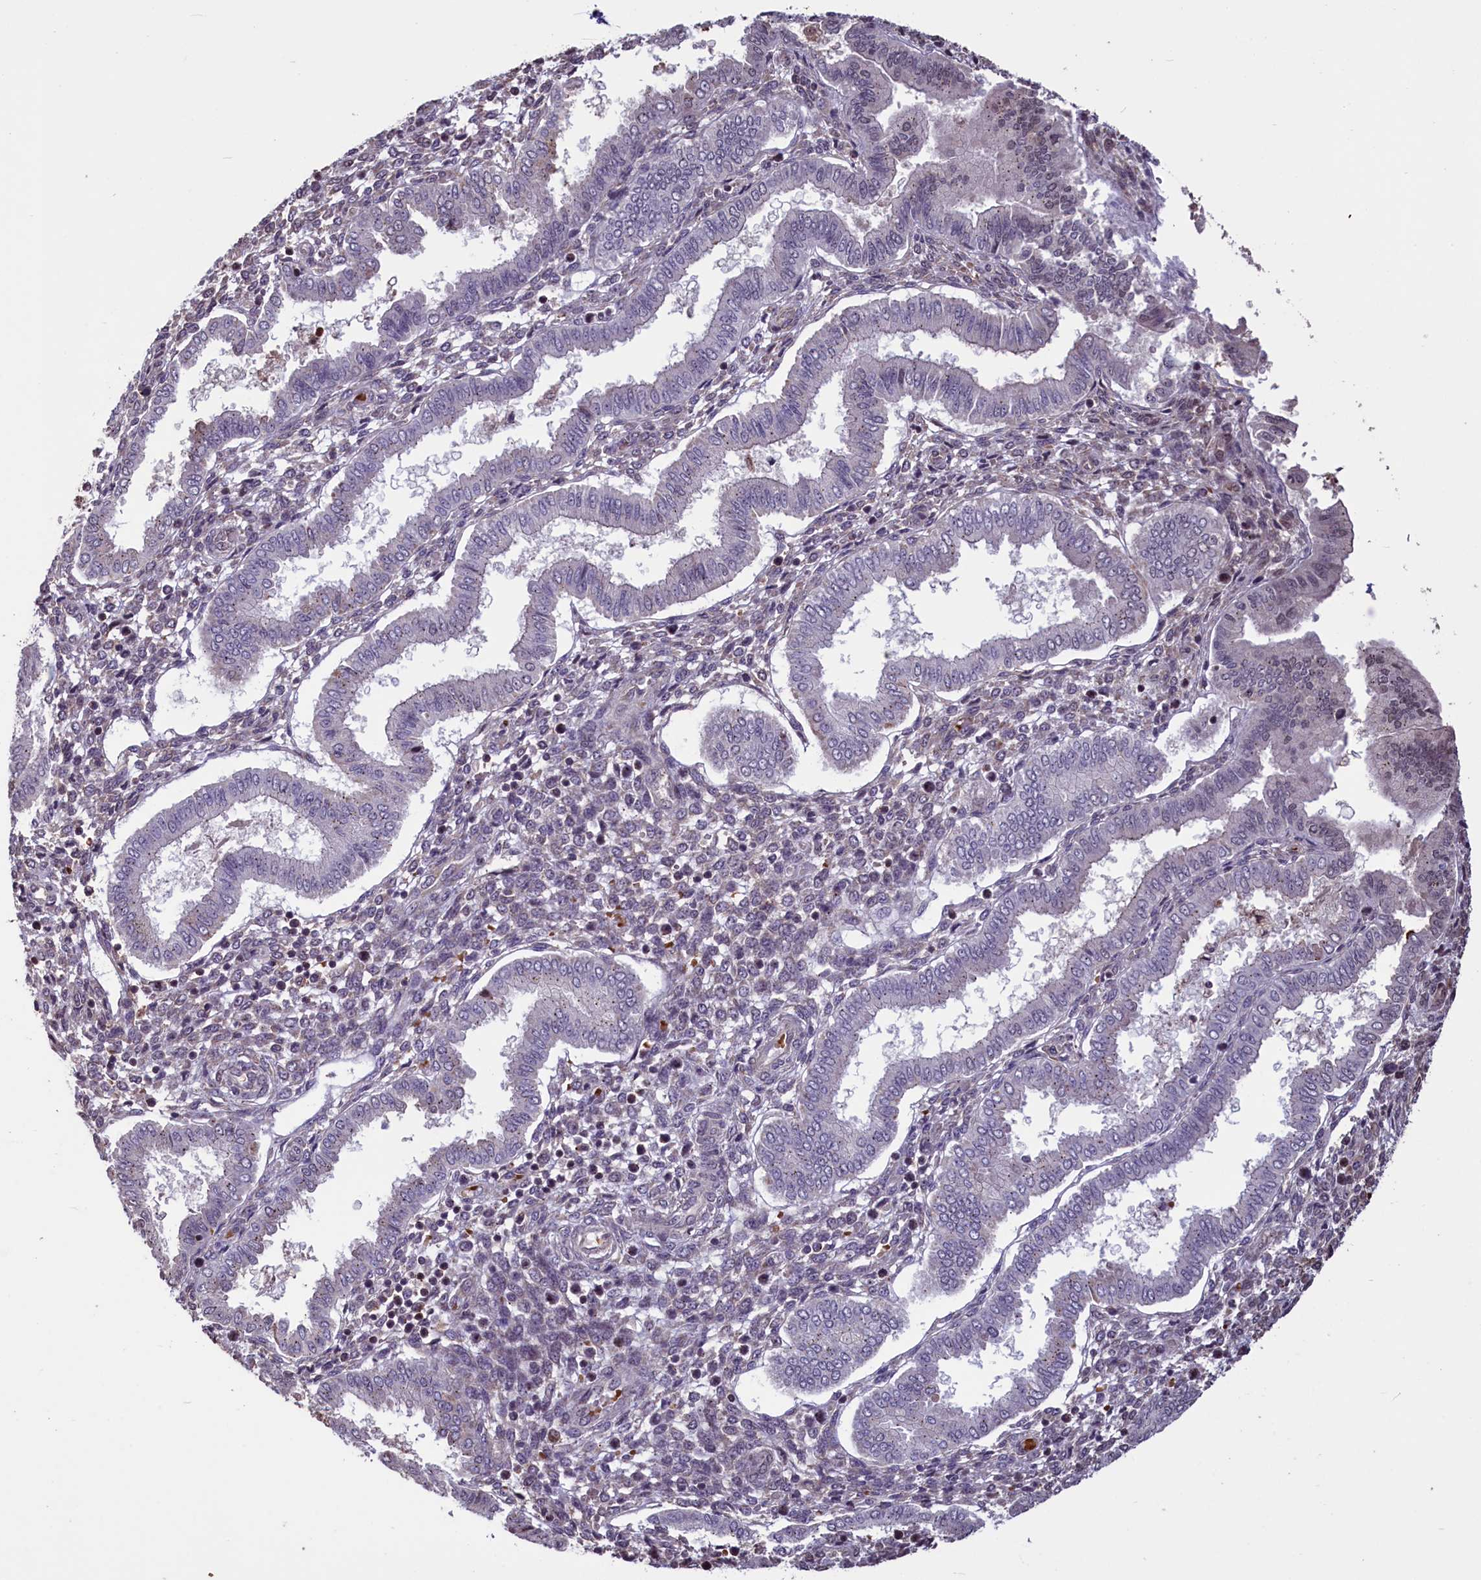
{"staining": {"intensity": "negative", "quantity": "none", "location": "none"}, "tissue": "endometrium", "cell_type": "Cells in endometrial stroma", "image_type": "normal", "snomed": [{"axis": "morphology", "description": "Normal tissue, NOS"}, {"axis": "topography", "description": "Endometrium"}], "caption": "Cells in endometrial stroma show no significant protein expression in normal endometrium. (Immunohistochemistry (ihc), brightfield microscopy, high magnification).", "gene": "SHFL", "patient": {"sex": "female", "age": 24}}